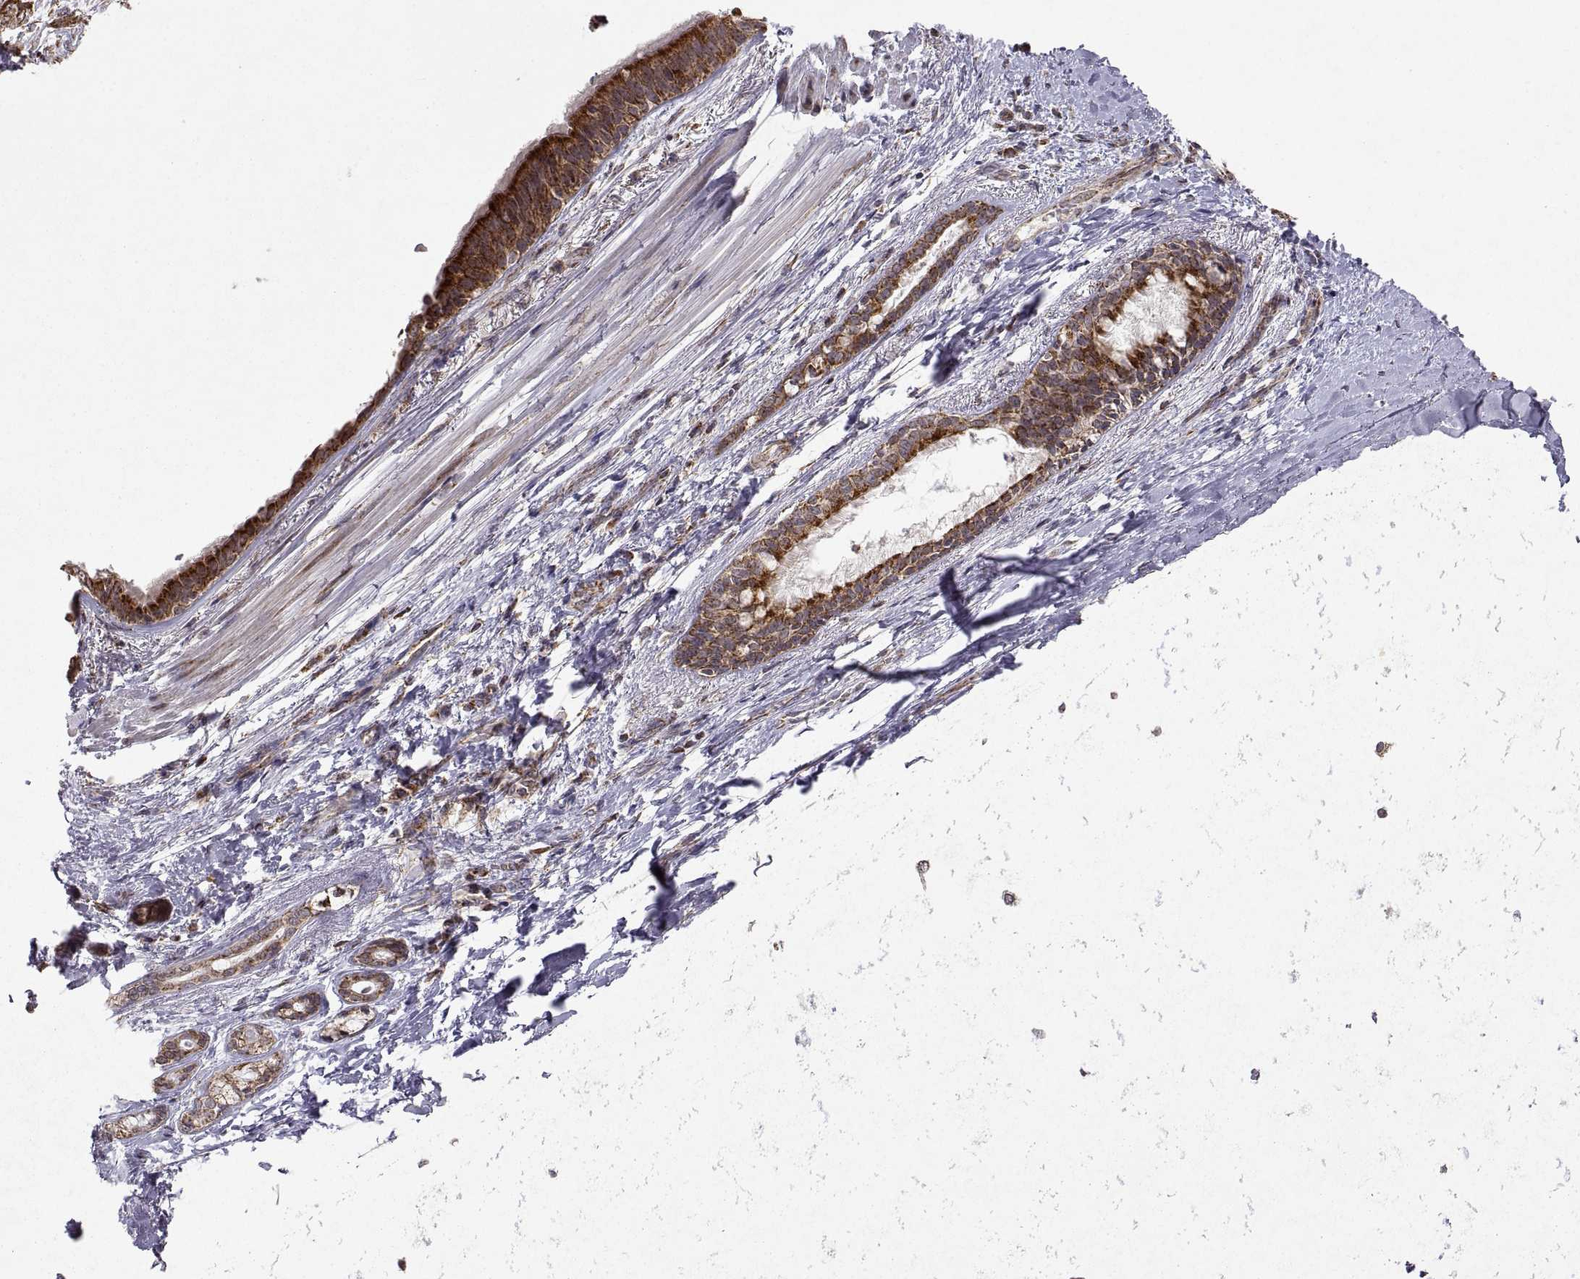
{"staining": {"intensity": "strong", "quantity": ">75%", "location": "cytoplasmic/membranous"}, "tissue": "bronchus", "cell_type": "Respiratory epithelial cells", "image_type": "normal", "snomed": [{"axis": "morphology", "description": "Normal tissue, NOS"}, {"axis": "morphology", "description": "Squamous cell carcinoma, NOS"}, {"axis": "topography", "description": "Bronchus"}, {"axis": "topography", "description": "Lung"}], "caption": "About >75% of respiratory epithelial cells in benign bronchus exhibit strong cytoplasmic/membranous protein staining as visualized by brown immunohistochemical staining.", "gene": "MANBAL", "patient": {"sex": "male", "age": 69}}